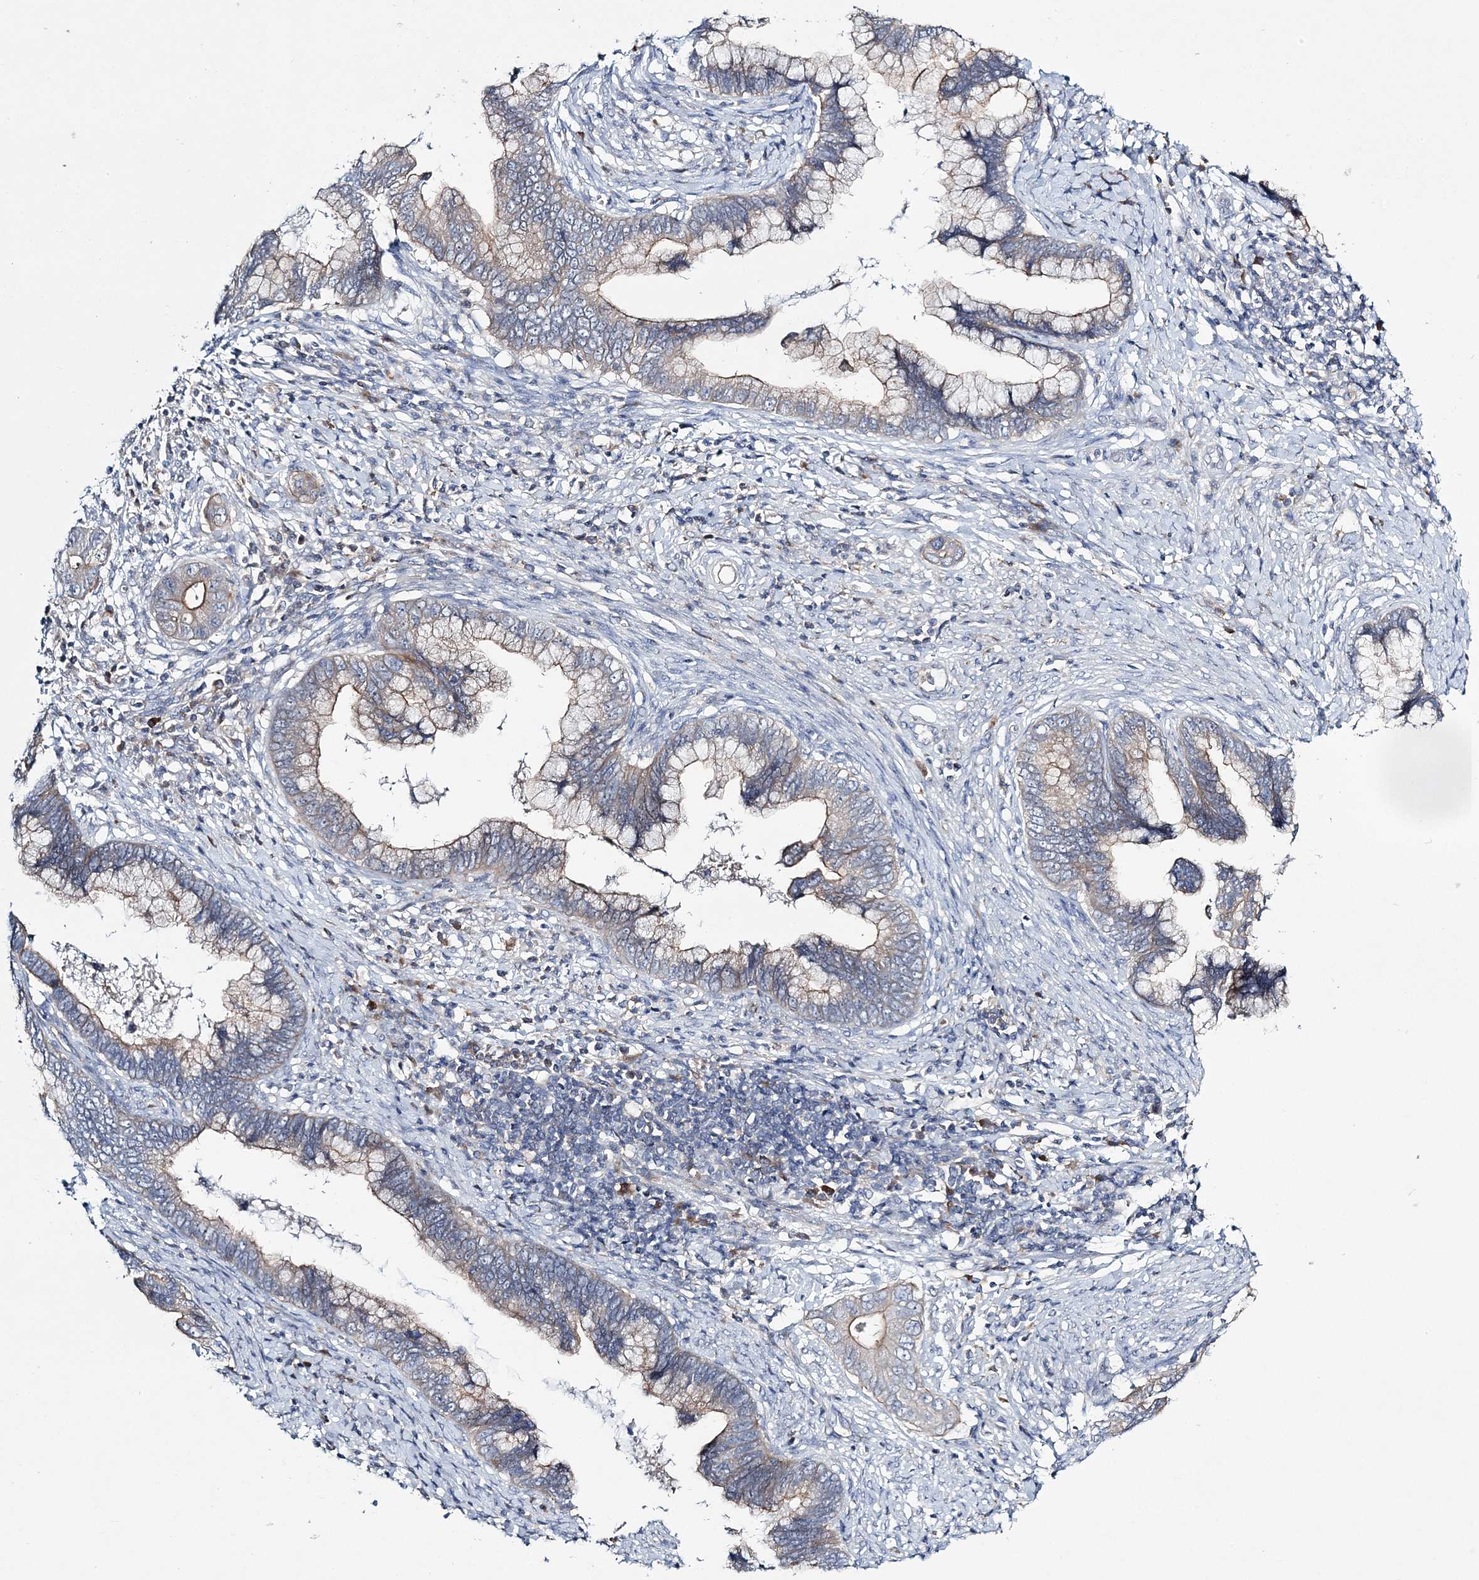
{"staining": {"intensity": "negative", "quantity": "none", "location": "none"}, "tissue": "cervical cancer", "cell_type": "Tumor cells", "image_type": "cancer", "snomed": [{"axis": "morphology", "description": "Adenocarcinoma, NOS"}, {"axis": "topography", "description": "Cervix"}], "caption": "A photomicrograph of cervical adenocarcinoma stained for a protein shows no brown staining in tumor cells. (IHC, brightfield microscopy, high magnification).", "gene": "ATP11B", "patient": {"sex": "female", "age": 44}}